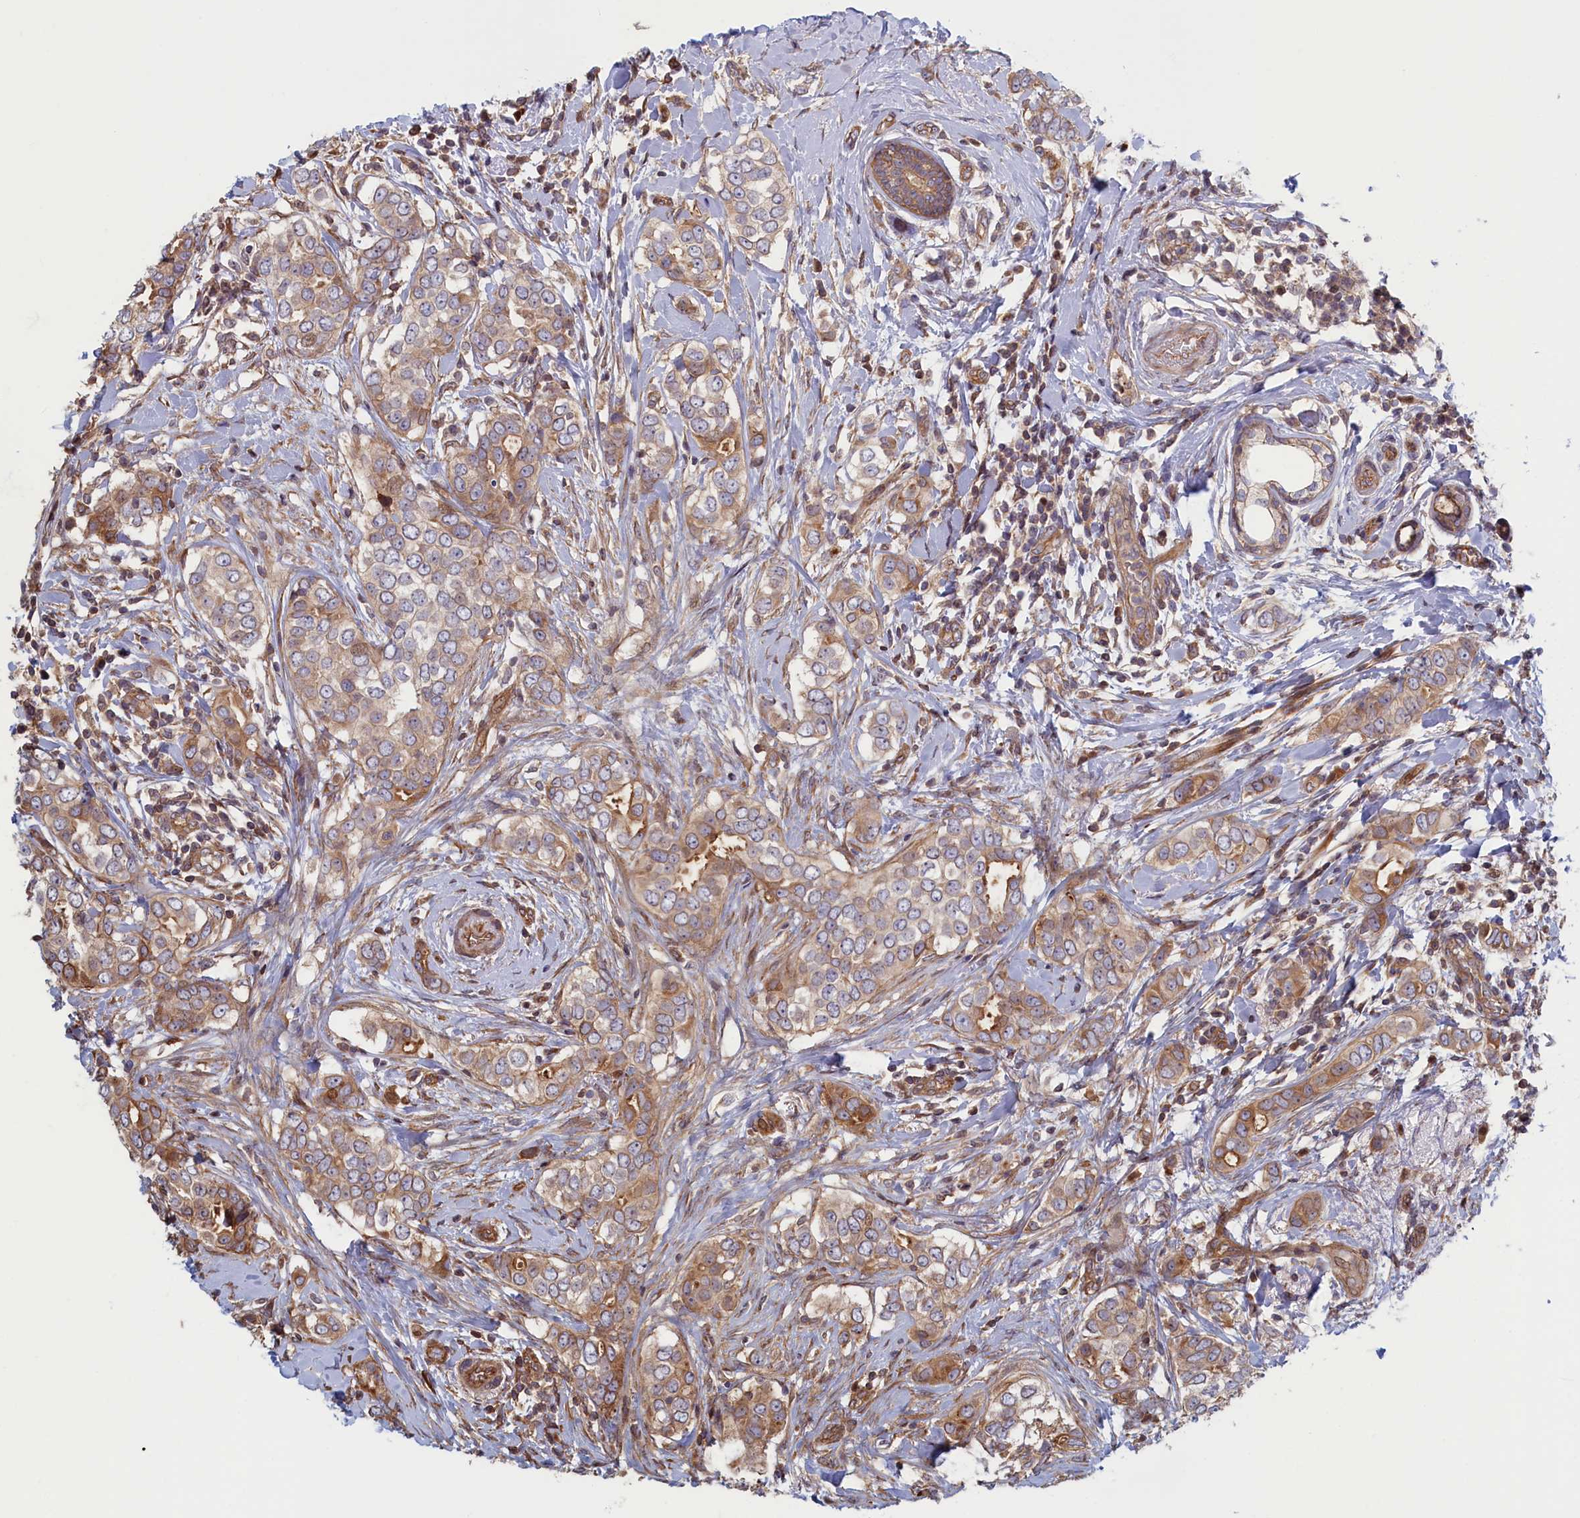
{"staining": {"intensity": "moderate", "quantity": ">75%", "location": "cytoplasmic/membranous"}, "tissue": "breast cancer", "cell_type": "Tumor cells", "image_type": "cancer", "snomed": [{"axis": "morphology", "description": "Lobular carcinoma"}, {"axis": "topography", "description": "Breast"}], "caption": "This photomicrograph demonstrates immunohistochemistry staining of breast lobular carcinoma, with medium moderate cytoplasmic/membranous positivity in about >75% of tumor cells.", "gene": "RILPL1", "patient": {"sex": "female", "age": 51}}